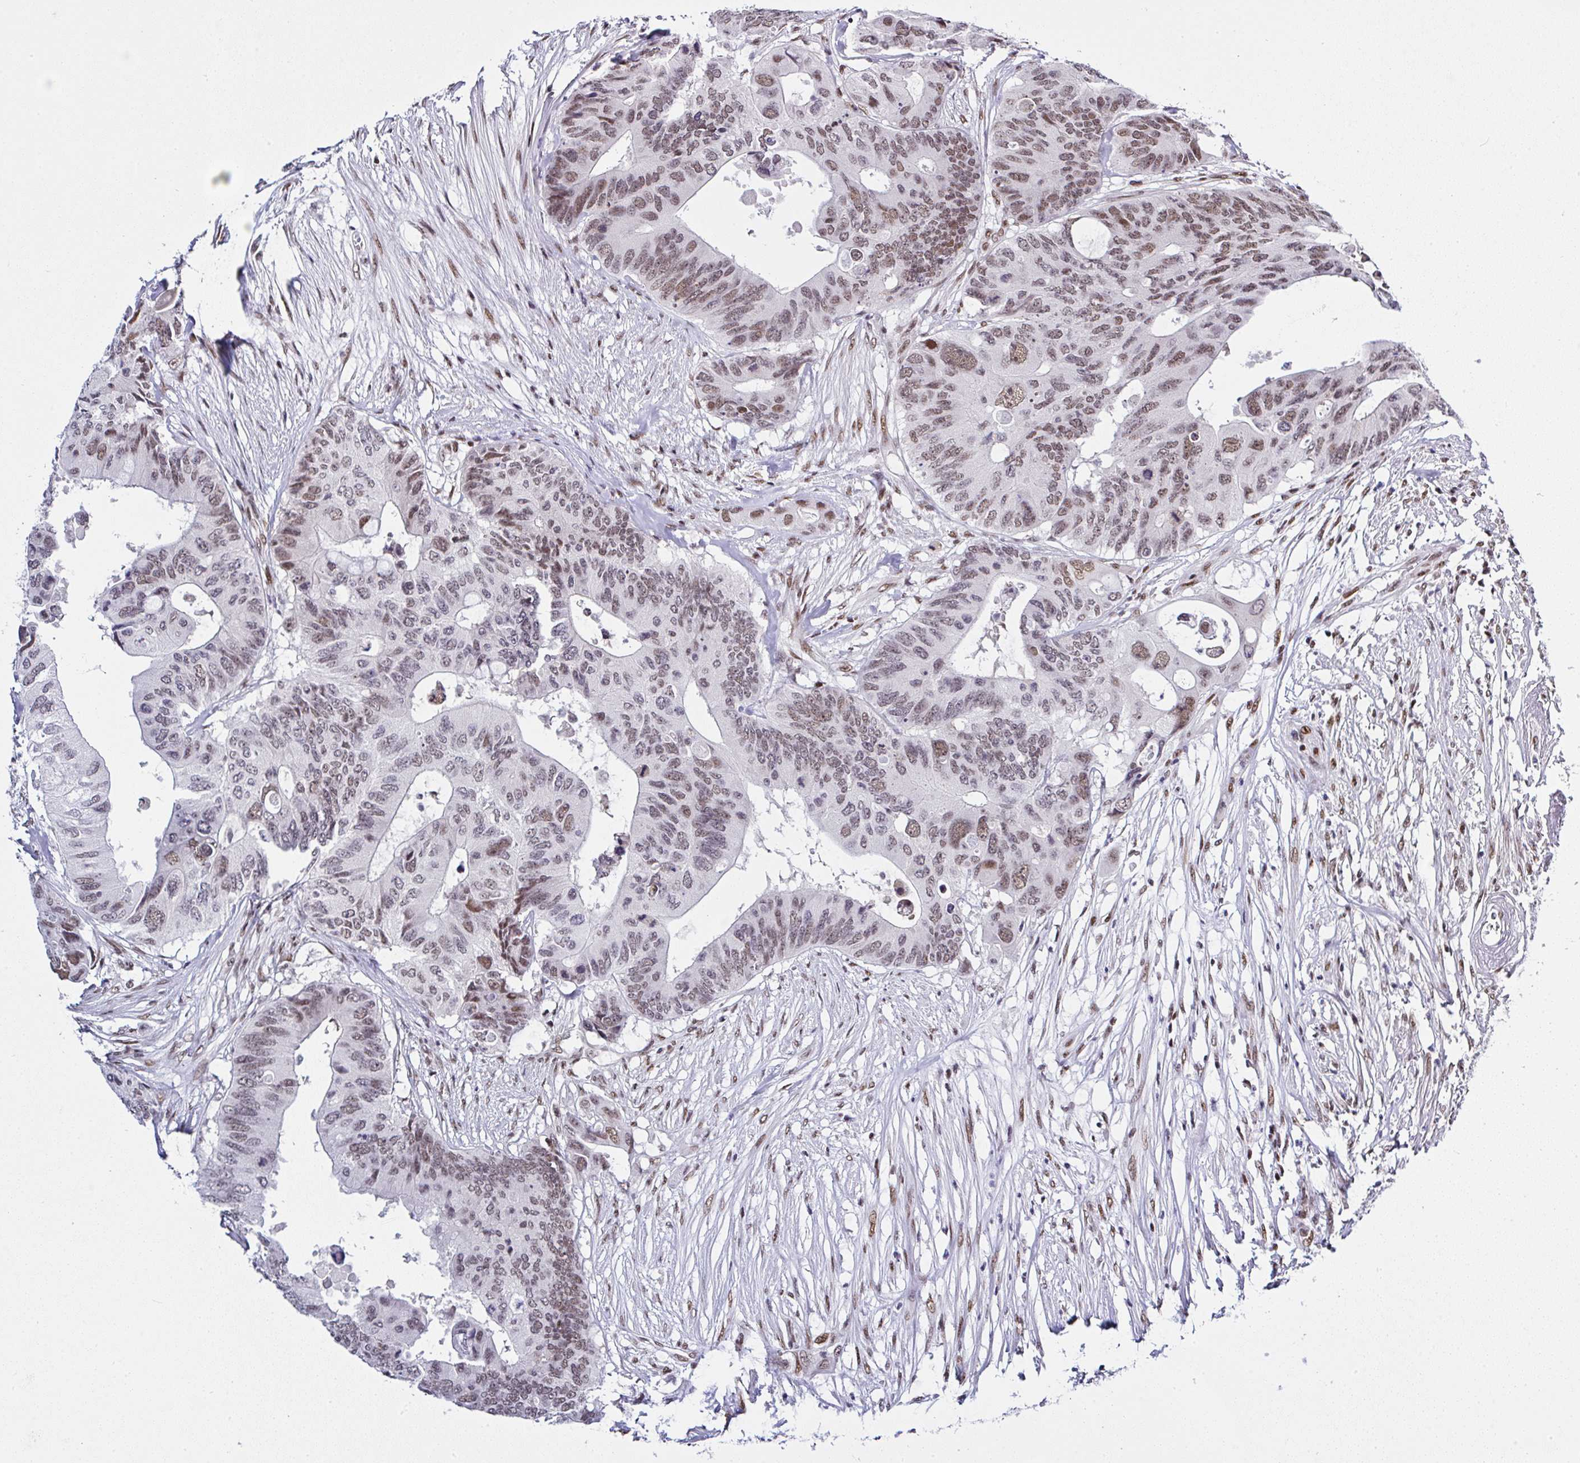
{"staining": {"intensity": "moderate", "quantity": "25%-75%", "location": "nuclear"}, "tissue": "colorectal cancer", "cell_type": "Tumor cells", "image_type": "cancer", "snomed": [{"axis": "morphology", "description": "Adenocarcinoma, NOS"}, {"axis": "topography", "description": "Colon"}], "caption": "Immunohistochemistry (DAB) staining of colorectal cancer (adenocarcinoma) shows moderate nuclear protein staining in about 25%-75% of tumor cells.", "gene": "DR1", "patient": {"sex": "male", "age": 71}}